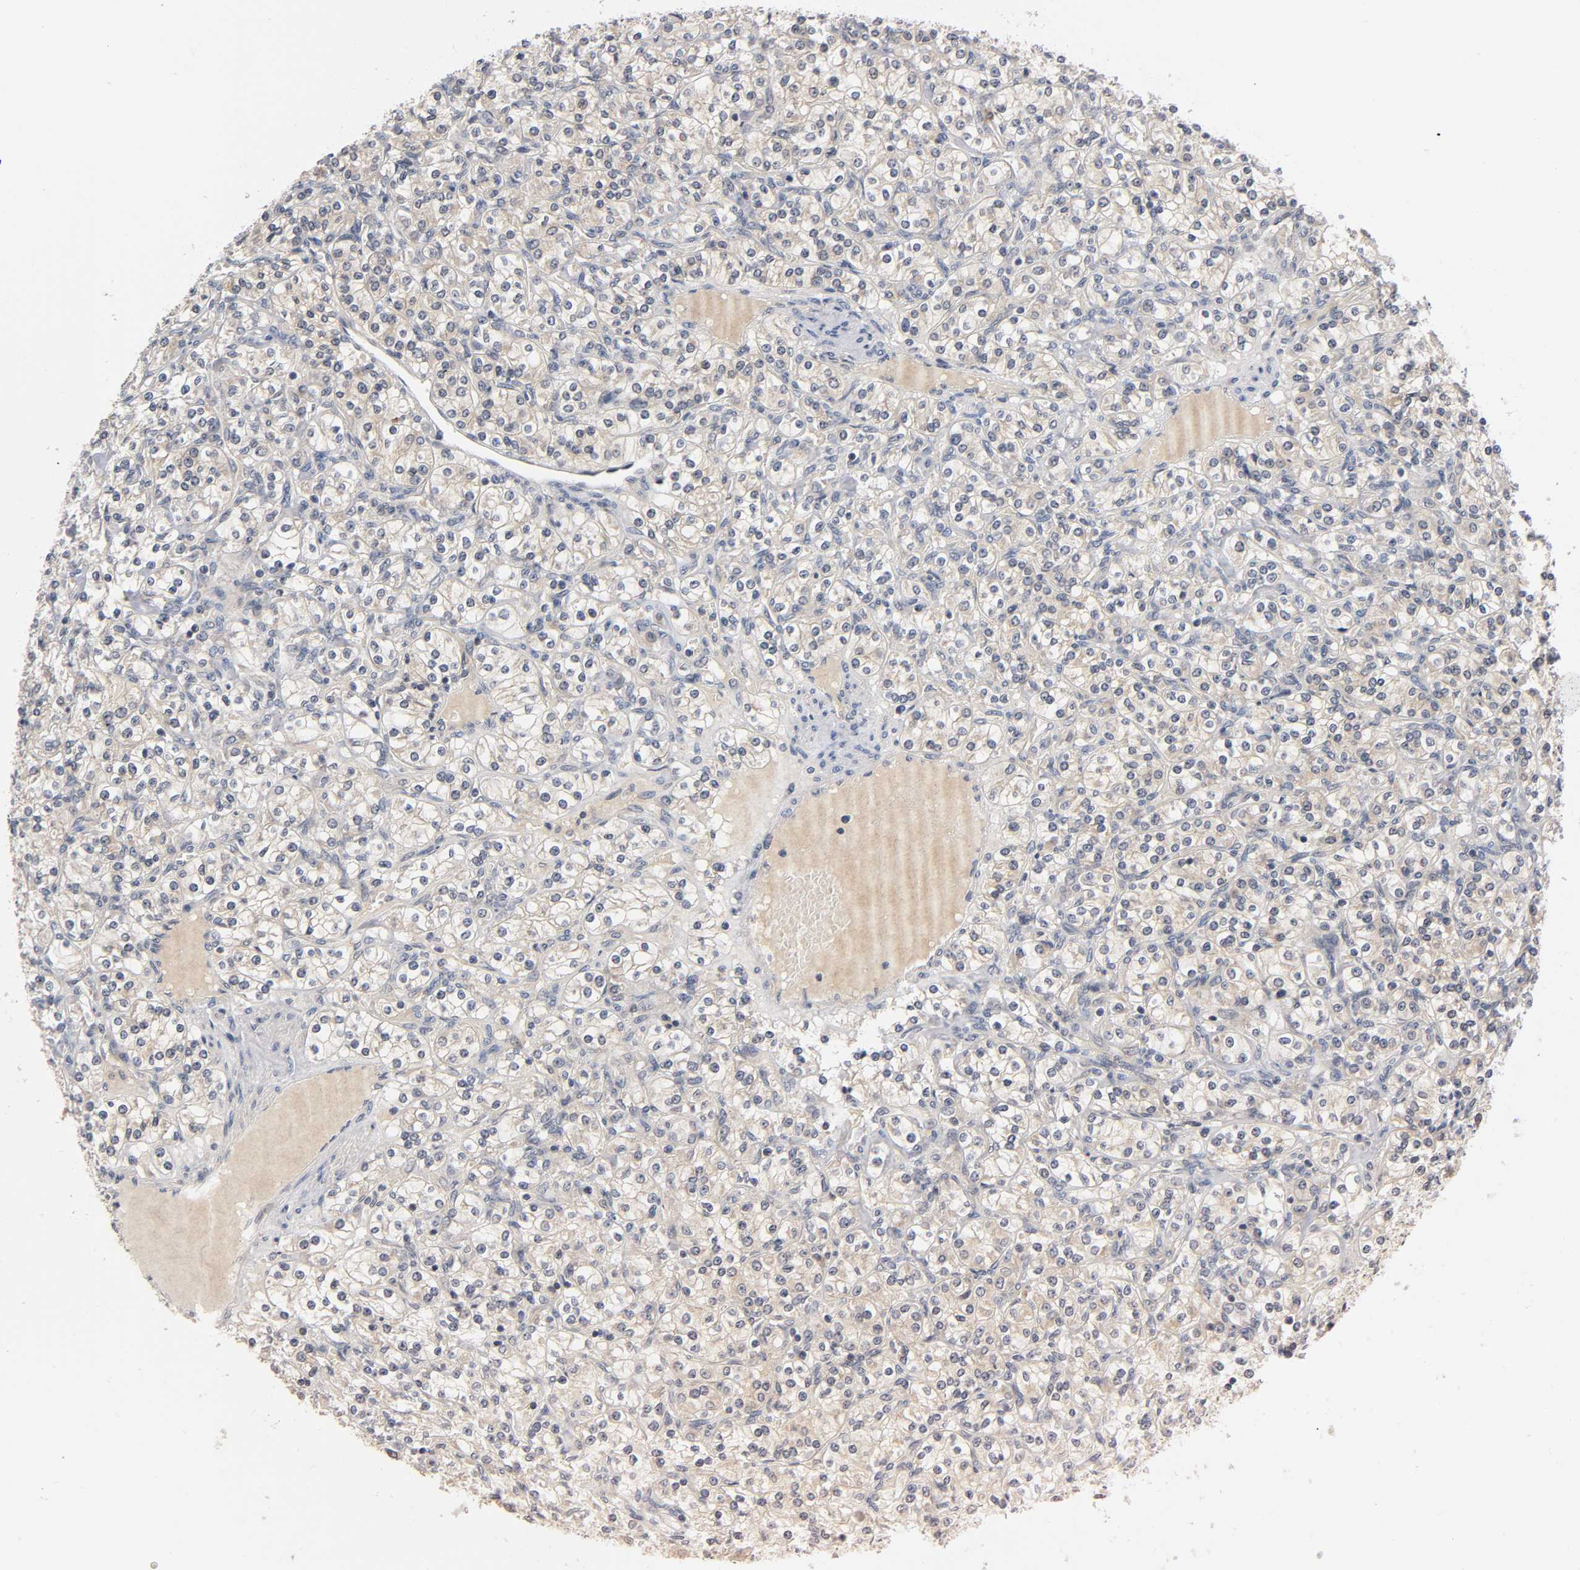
{"staining": {"intensity": "weak", "quantity": ">75%", "location": "cytoplasmic/membranous"}, "tissue": "renal cancer", "cell_type": "Tumor cells", "image_type": "cancer", "snomed": [{"axis": "morphology", "description": "Adenocarcinoma, NOS"}, {"axis": "topography", "description": "Kidney"}], "caption": "Adenocarcinoma (renal) stained with a protein marker exhibits weak staining in tumor cells.", "gene": "MAPK8", "patient": {"sex": "male", "age": 77}}